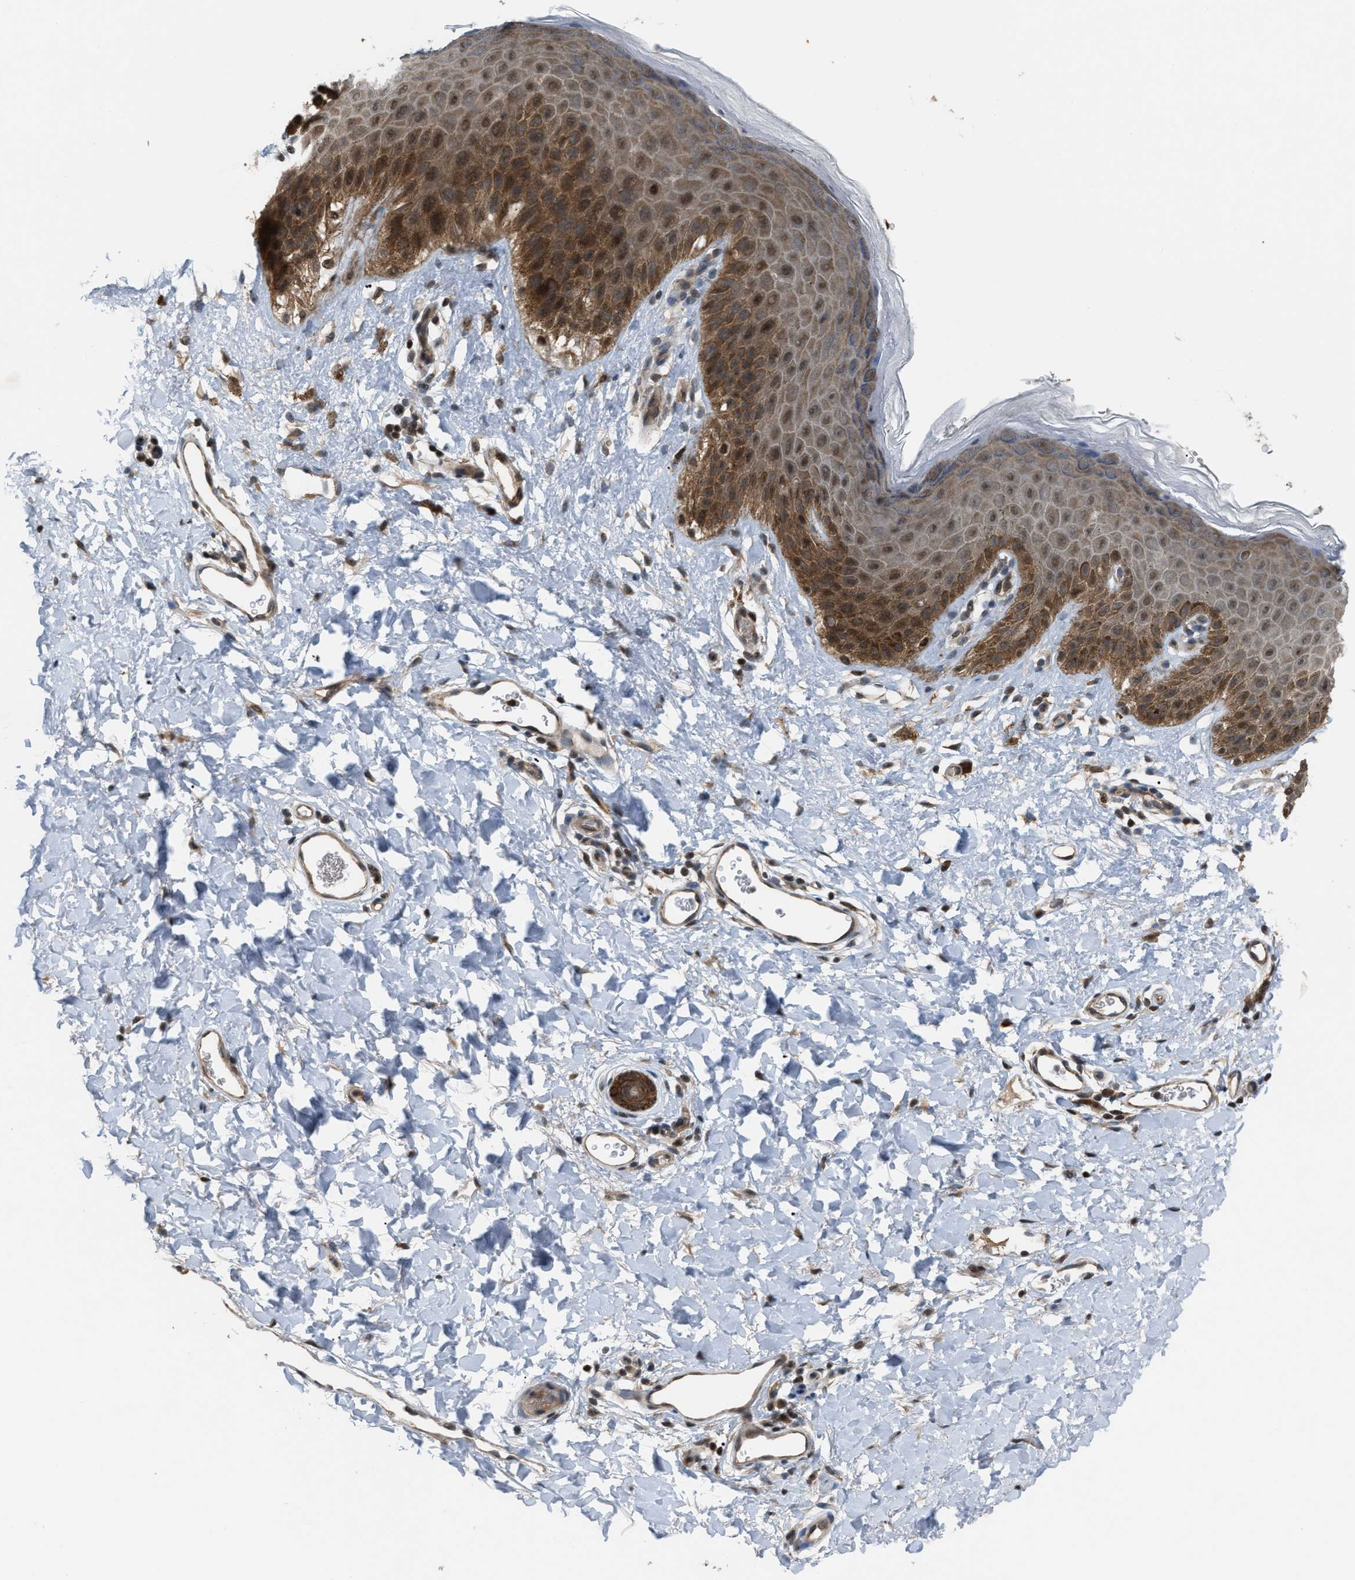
{"staining": {"intensity": "moderate", "quantity": ">75%", "location": "cytoplasmic/membranous,nuclear"}, "tissue": "skin", "cell_type": "Epidermal cells", "image_type": "normal", "snomed": [{"axis": "morphology", "description": "Normal tissue, NOS"}, {"axis": "topography", "description": "Anal"}], "caption": "Moderate cytoplasmic/membranous,nuclear protein positivity is identified in about >75% of epidermal cells in skin. (Stains: DAB in brown, nuclei in blue, Microscopy: brightfield microscopy at high magnification).", "gene": "RFFL", "patient": {"sex": "male", "age": 44}}